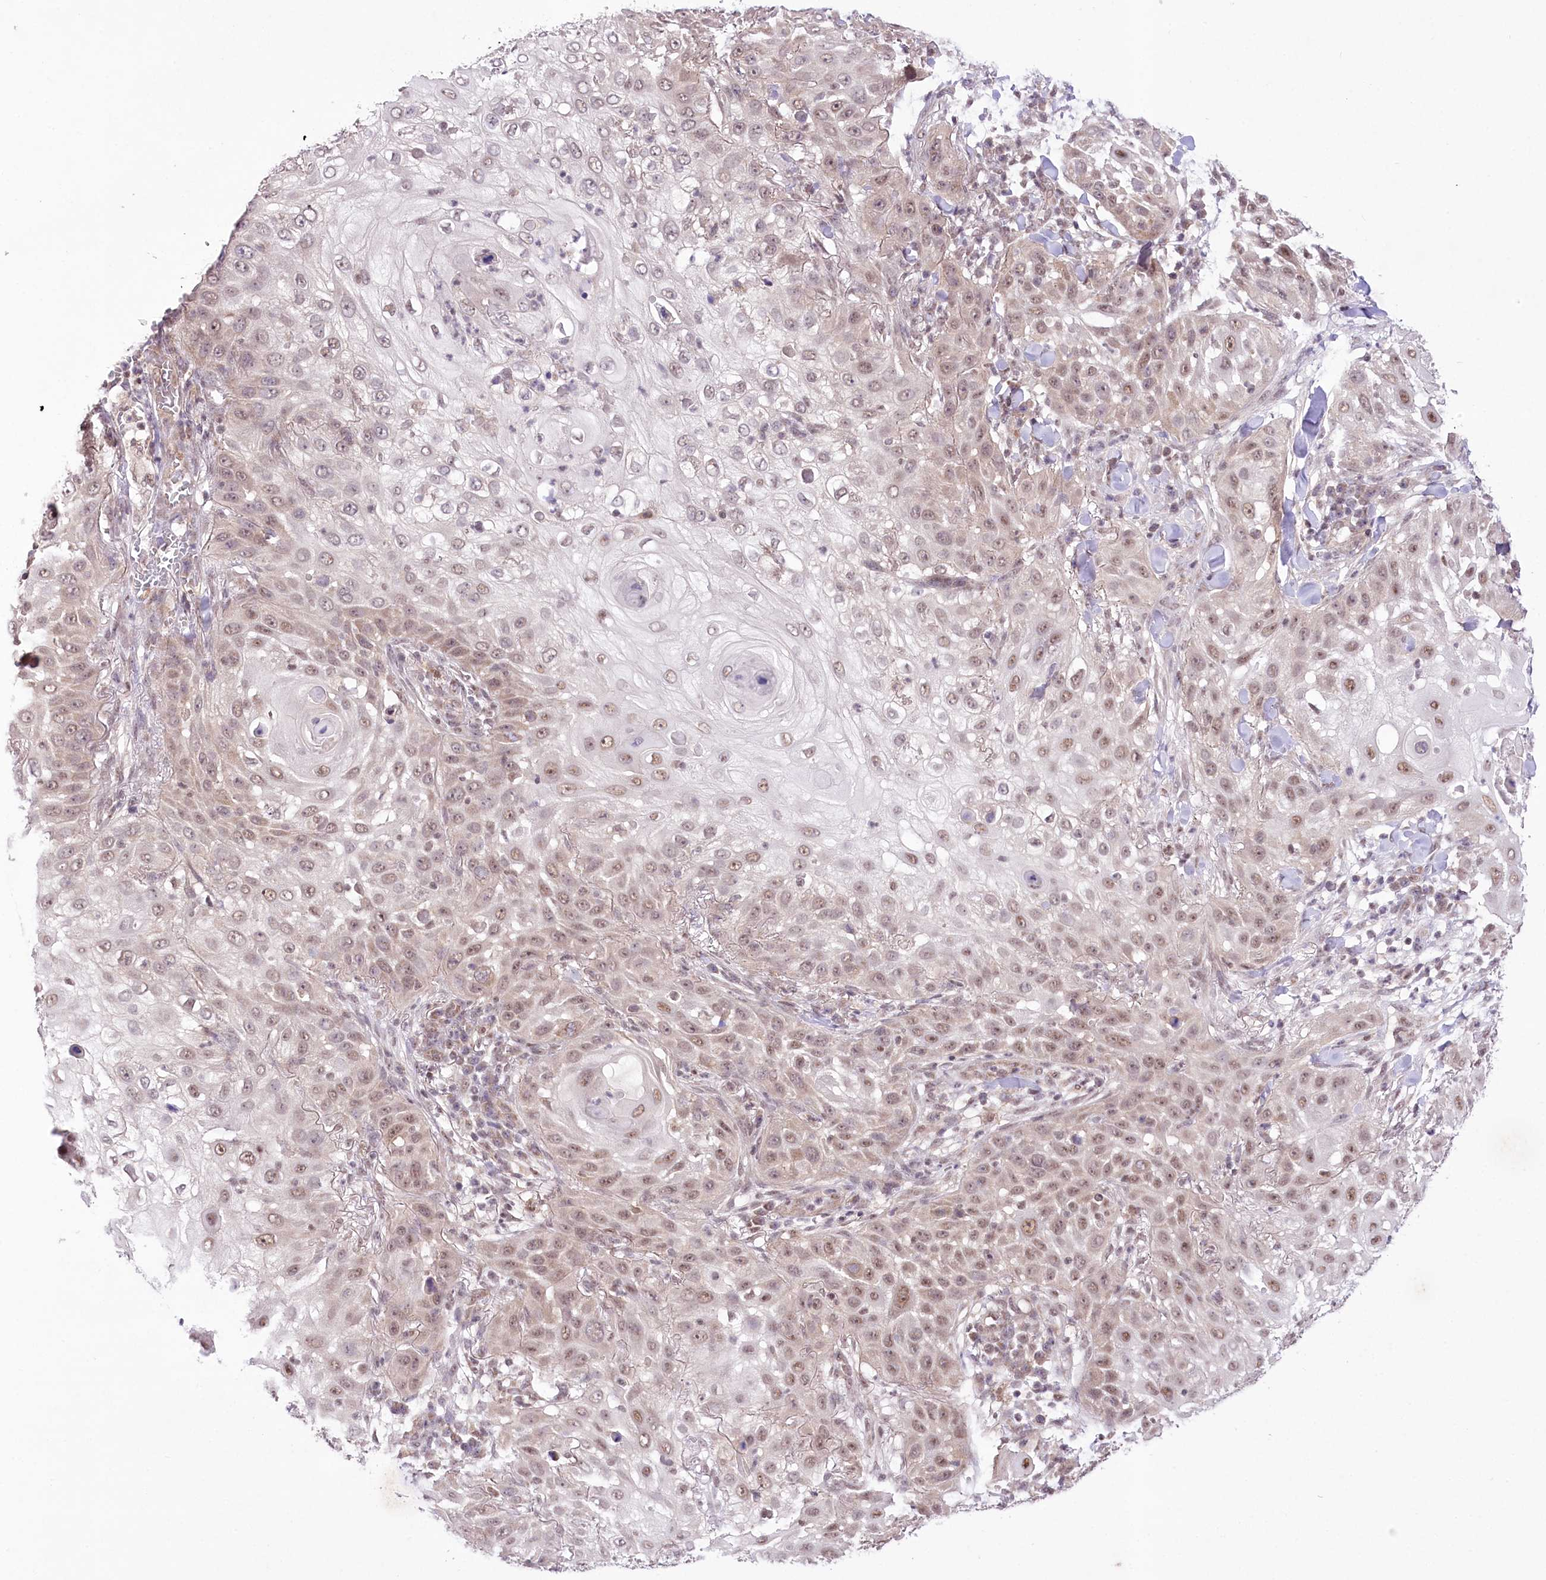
{"staining": {"intensity": "weak", "quantity": "25%-75%", "location": "nuclear"}, "tissue": "skin cancer", "cell_type": "Tumor cells", "image_type": "cancer", "snomed": [{"axis": "morphology", "description": "Squamous cell carcinoma, NOS"}, {"axis": "topography", "description": "Skin"}], "caption": "Weak nuclear protein expression is present in about 25%-75% of tumor cells in squamous cell carcinoma (skin).", "gene": "ZMAT2", "patient": {"sex": "female", "age": 44}}